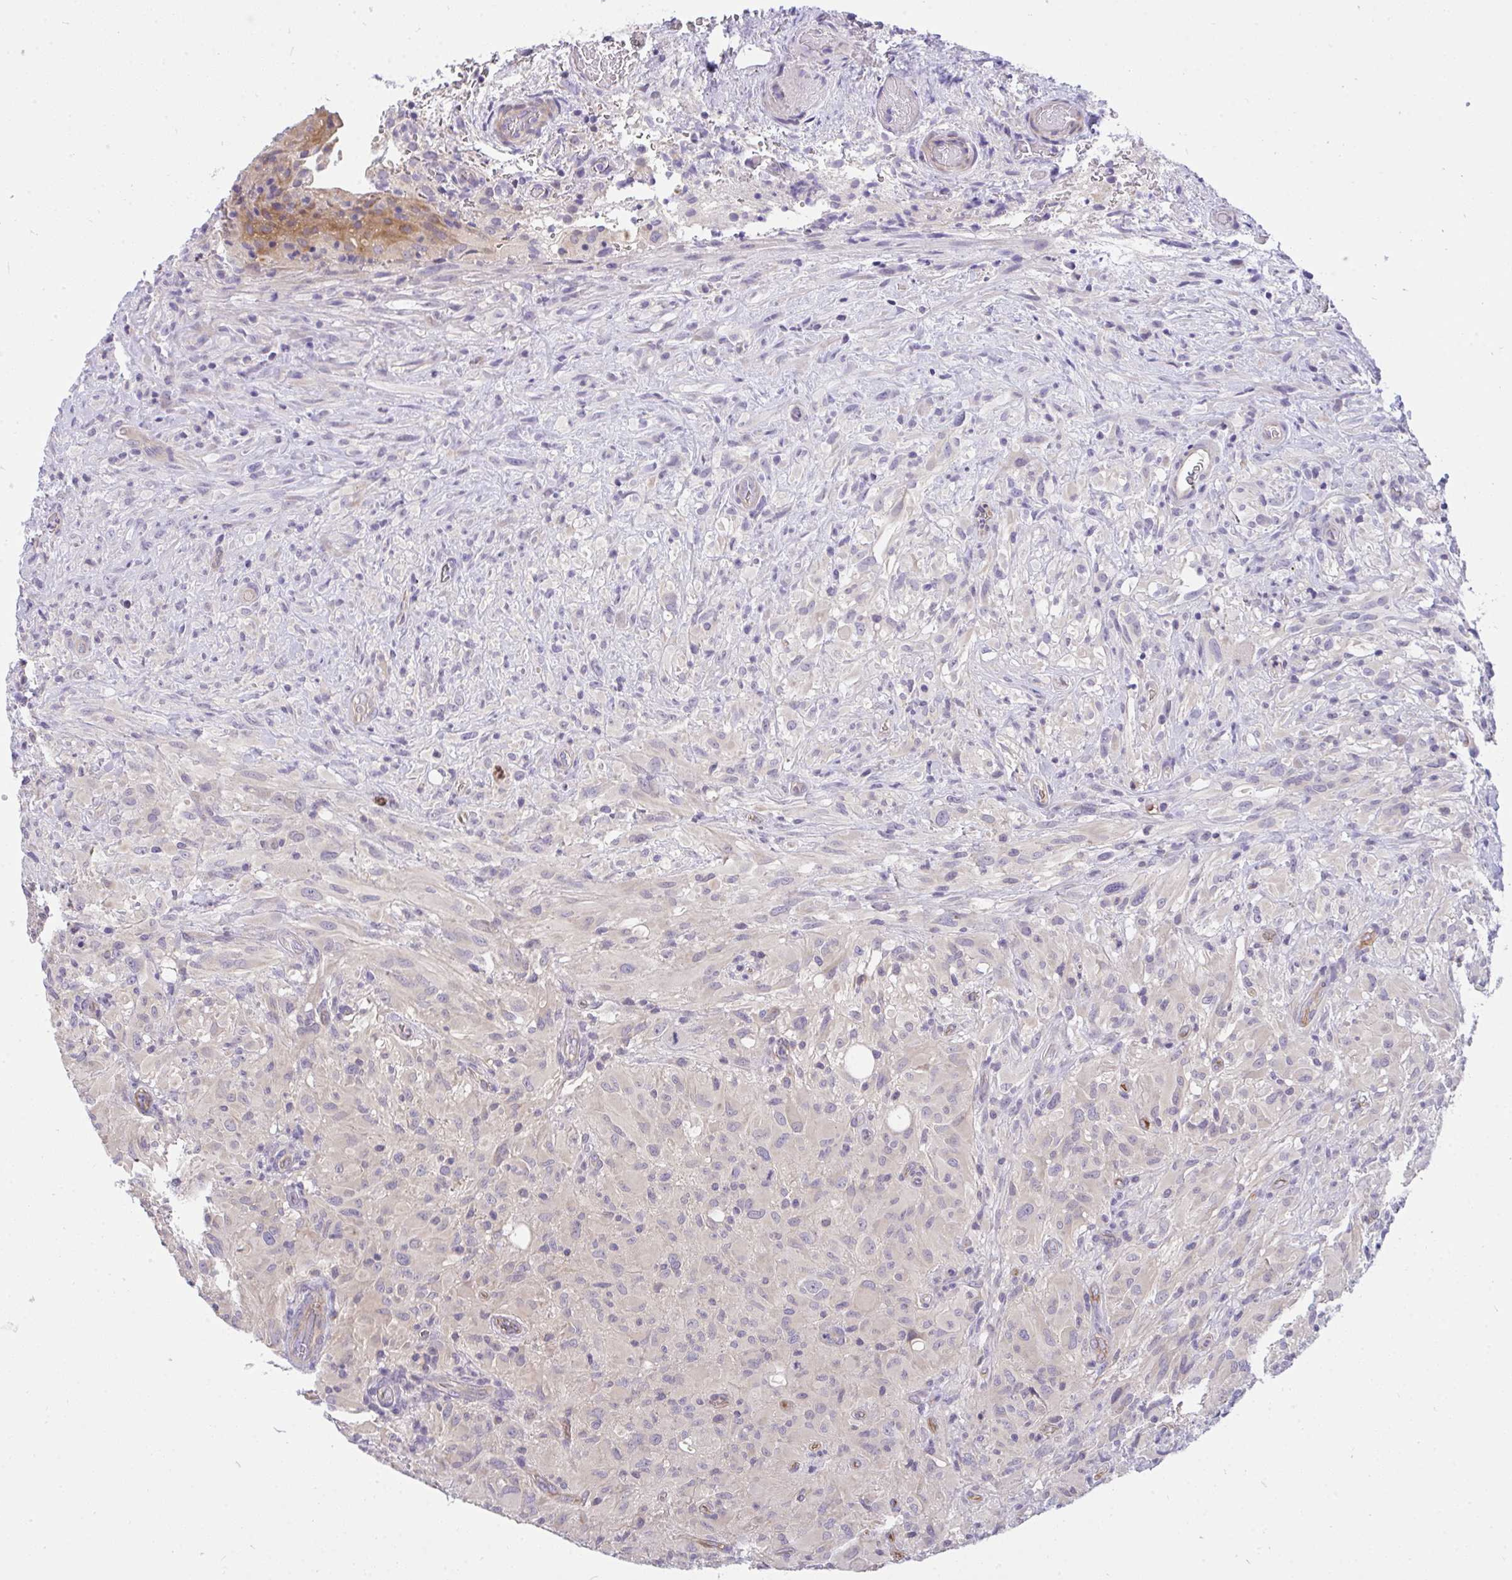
{"staining": {"intensity": "negative", "quantity": "none", "location": "none"}, "tissue": "glioma", "cell_type": "Tumor cells", "image_type": "cancer", "snomed": [{"axis": "morphology", "description": "Glioma, malignant, High grade"}, {"axis": "topography", "description": "Brain"}], "caption": "The histopathology image displays no significant expression in tumor cells of high-grade glioma (malignant). (DAB immunohistochemistry, high magnification).", "gene": "C19orf54", "patient": {"sex": "male", "age": 71}}